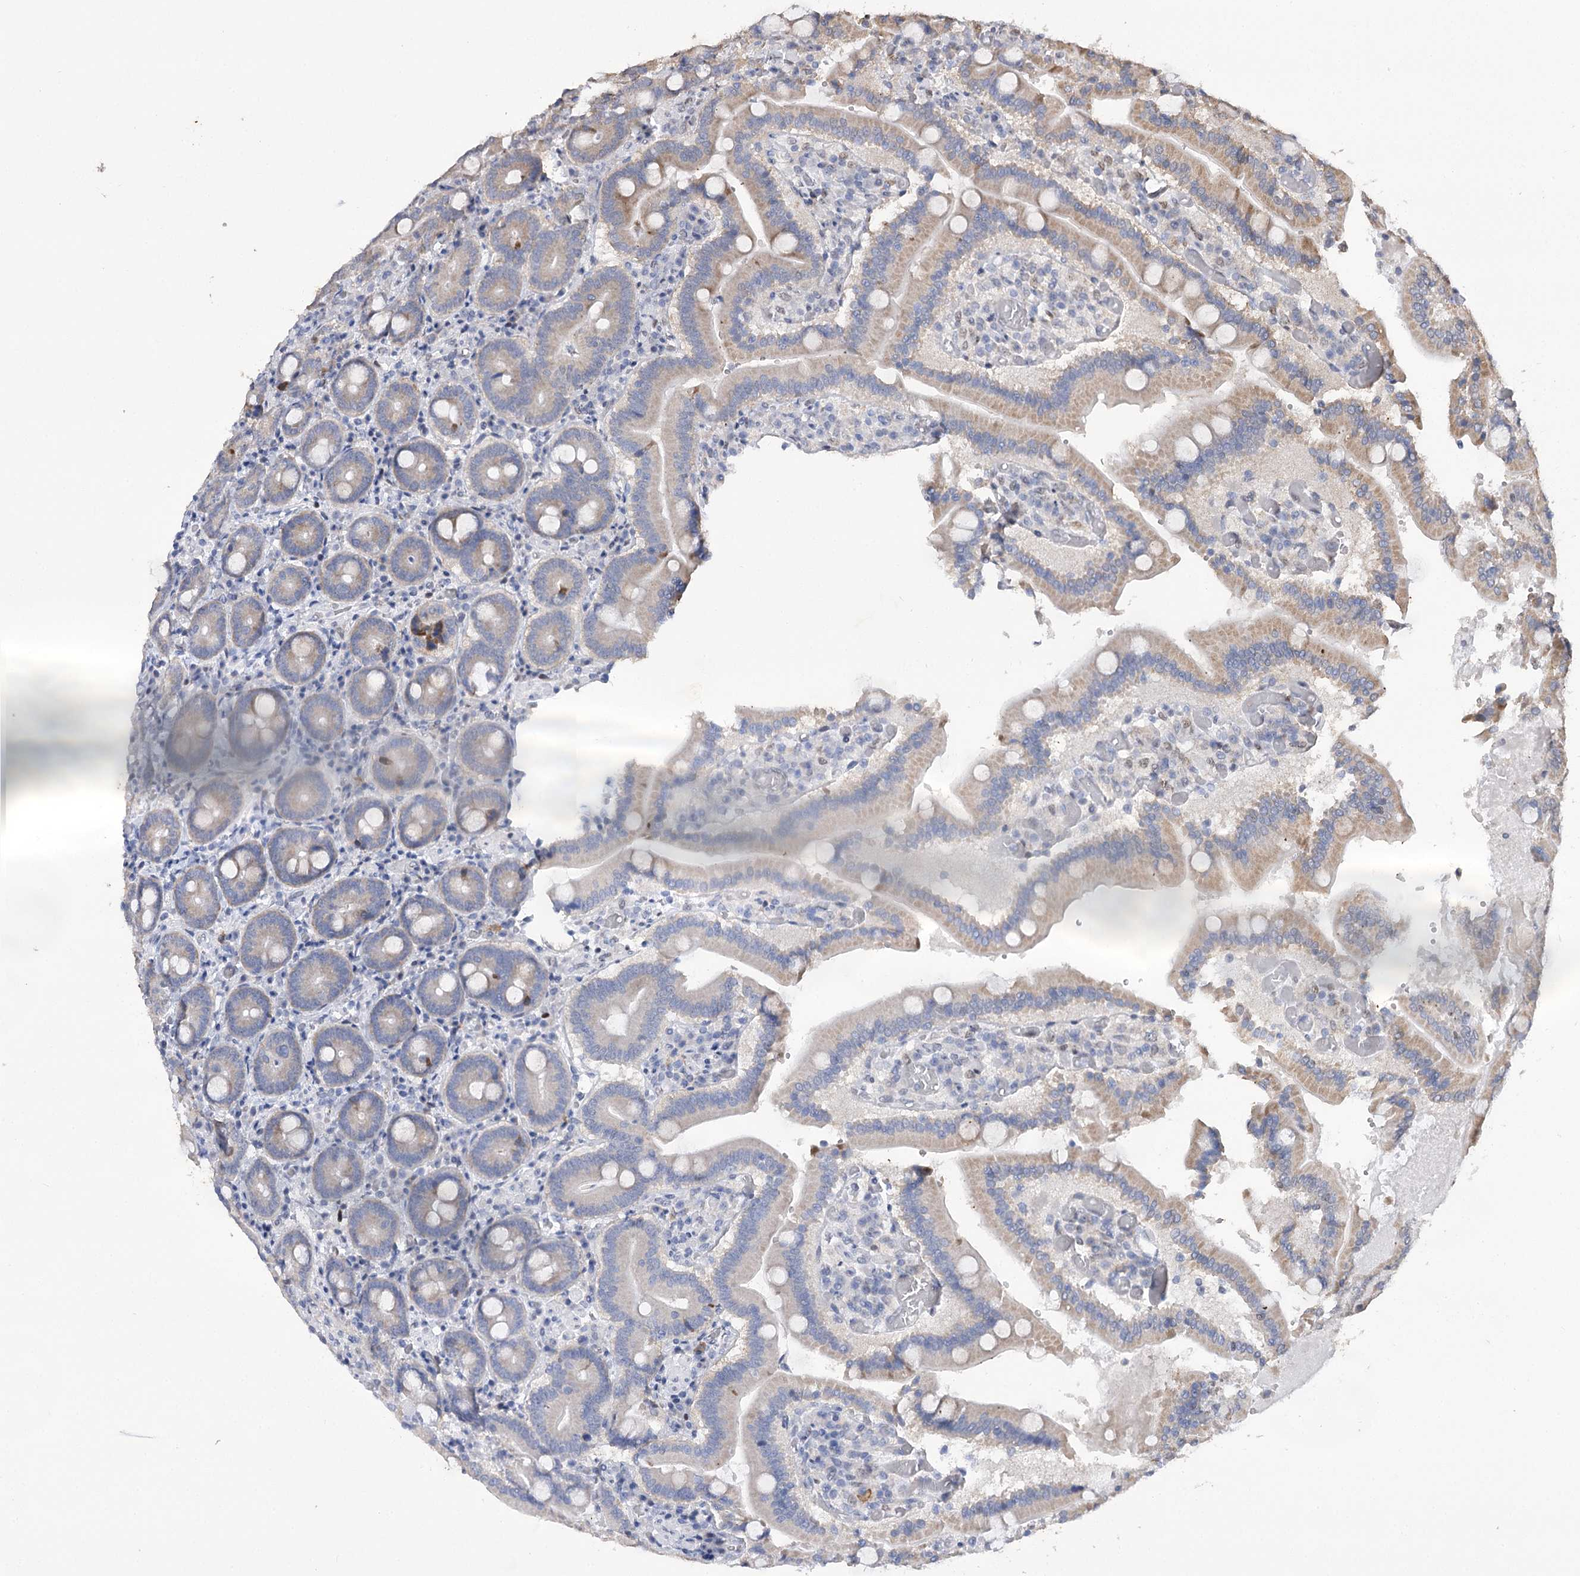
{"staining": {"intensity": "moderate", "quantity": "25%-75%", "location": "cytoplasmic/membranous"}, "tissue": "duodenum", "cell_type": "Glandular cells", "image_type": "normal", "snomed": [{"axis": "morphology", "description": "Normal tissue, NOS"}, {"axis": "topography", "description": "Duodenum"}], "caption": "Immunohistochemical staining of benign duodenum exhibits medium levels of moderate cytoplasmic/membranous positivity in approximately 25%-75% of glandular cells.", "gene": "NFU1", "patient": {"sex": "female", "age": 62}}